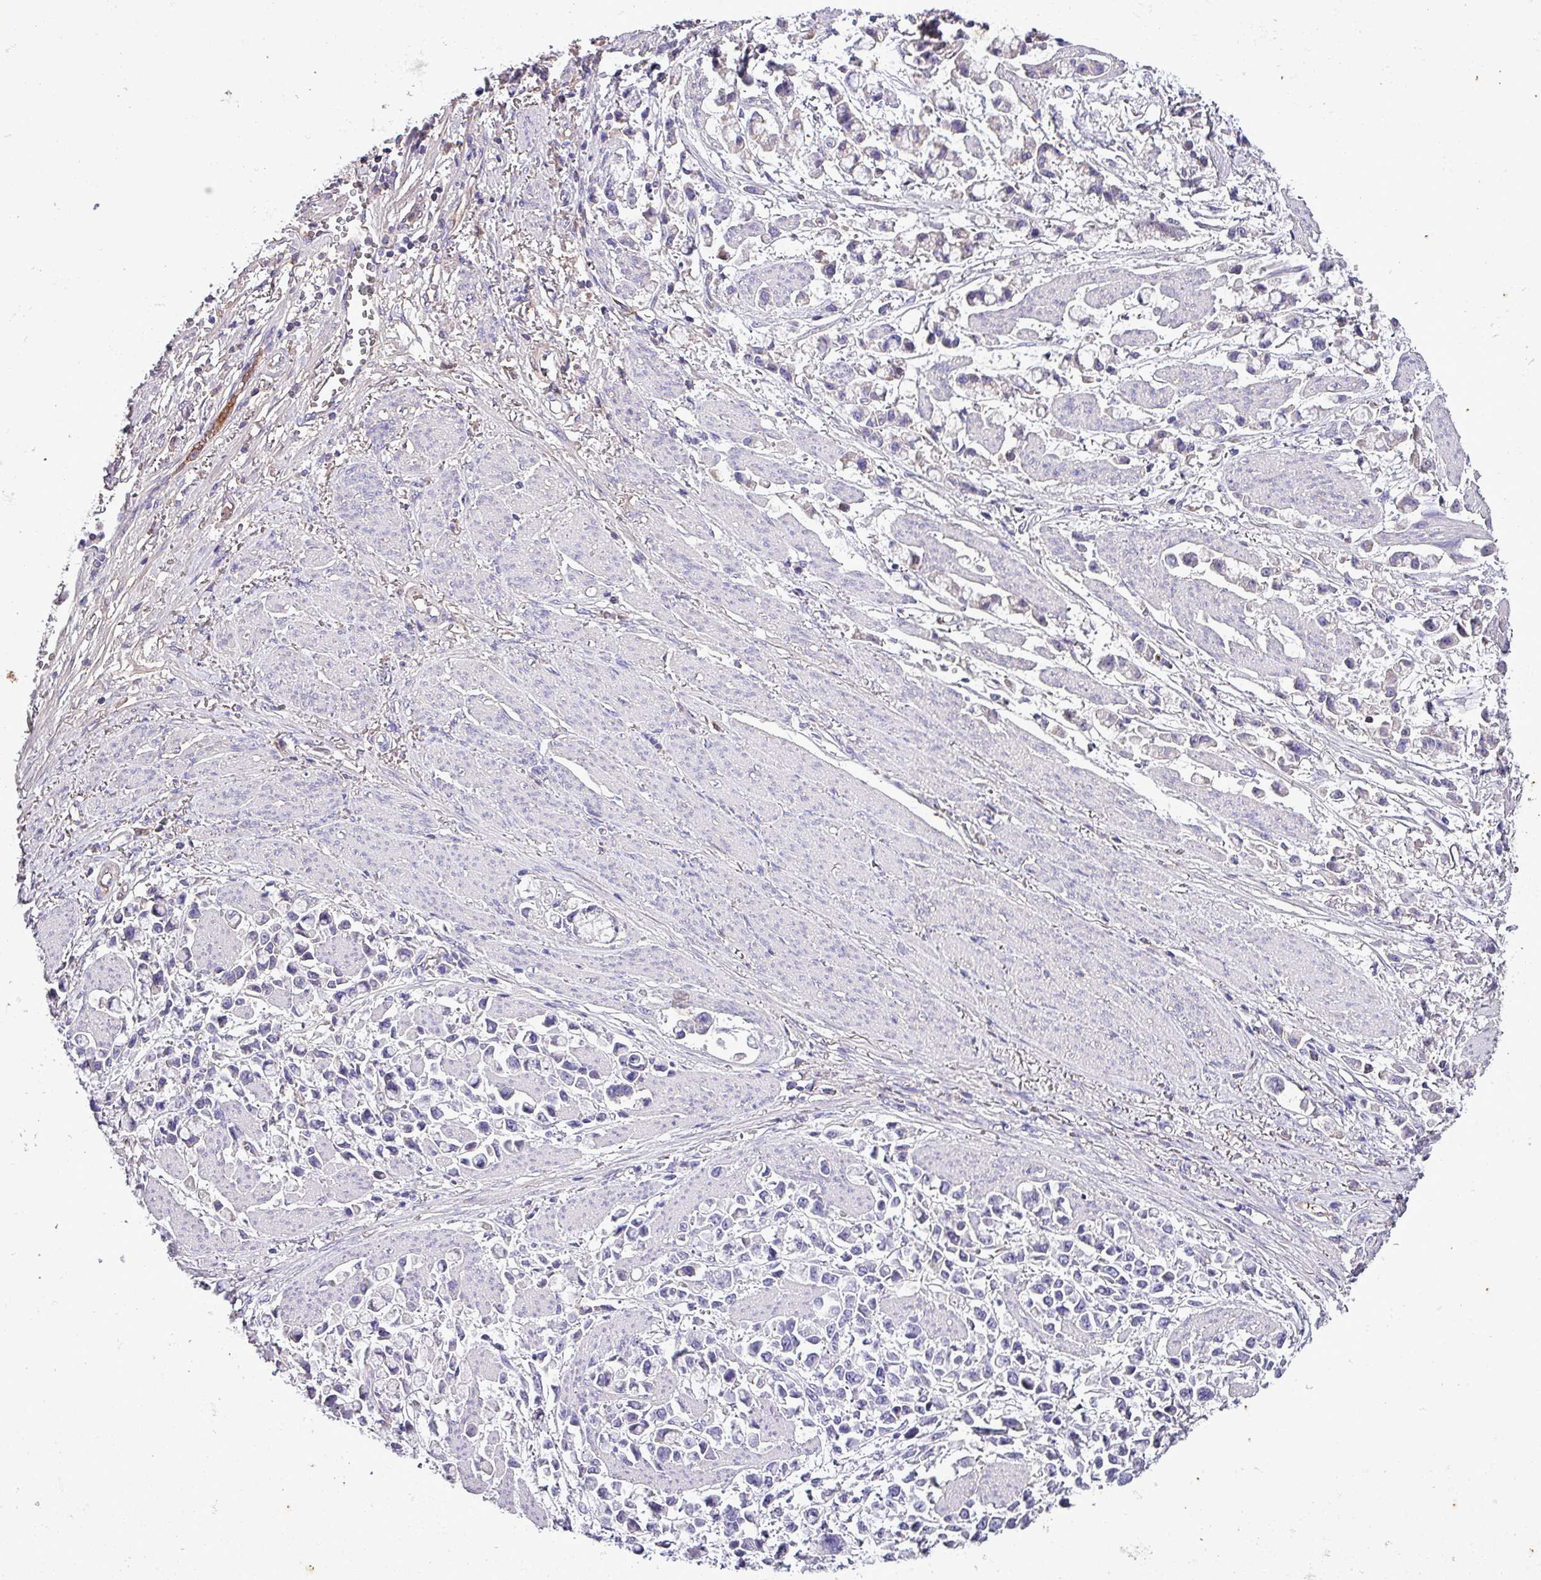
{"staining": {"intensity": "negative", "quantity": "none", "location": "none"}, "tissue": "stomach cancer", "cell_type": "Tumor cells", "image_type": "cancer", "snomed": [{"axis": "morphology", "description": "Adenocarcinoma, NOS"}, {"axis": "topography", "description": "Stomach"}], "caption": "DAB immunohistochemical staining of human adenocarcinoma (stomach) reveals no significant staining in tumor cells.", "gene": "HP", "patient": {"sex": "female", "age": 81}}